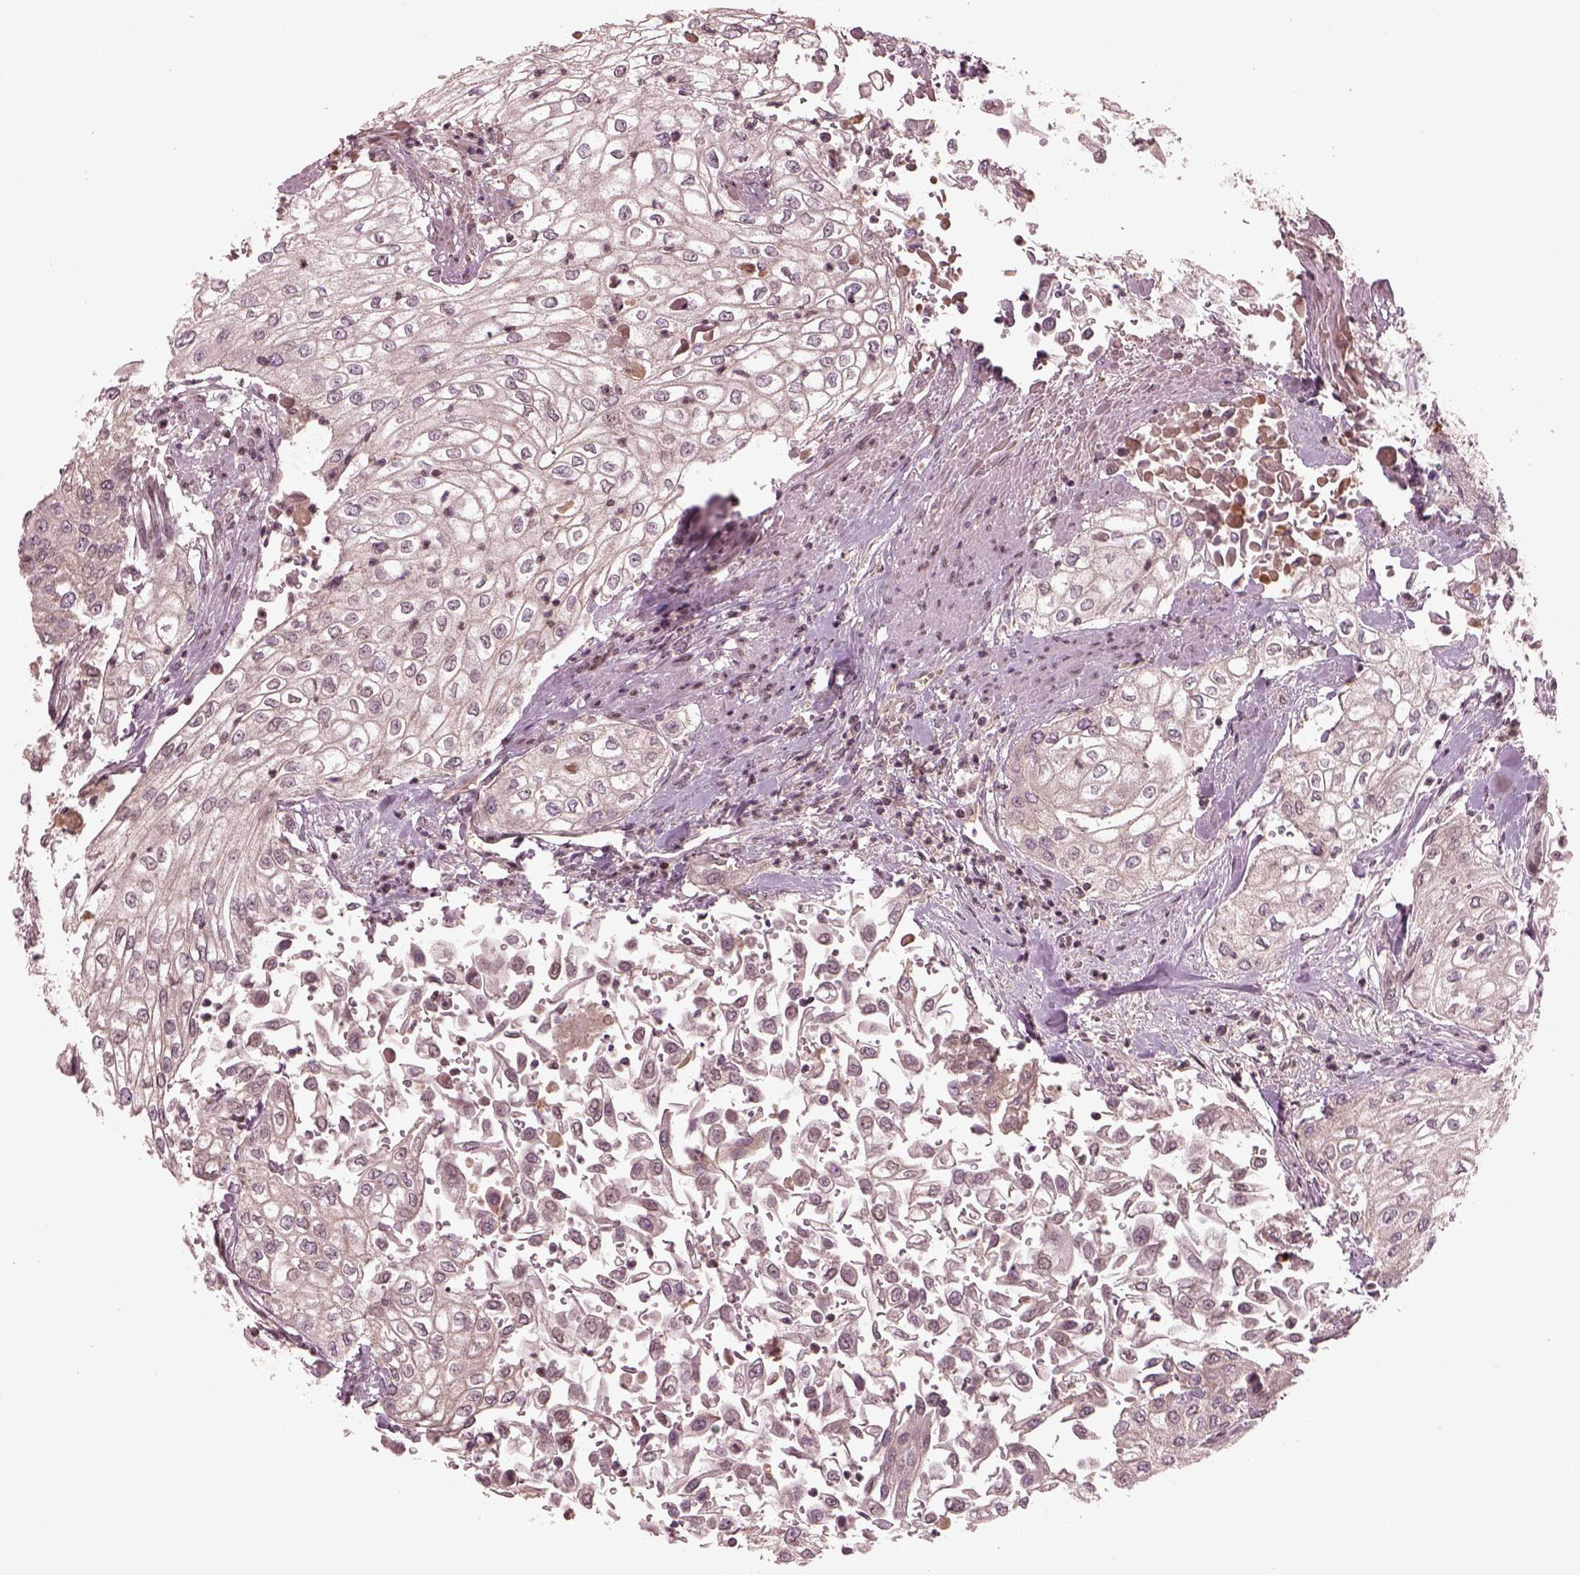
{"staining": {"intensity": "negative", "quantity": "none", "location": "none"}, "tissue": "urothelial cancer", "cell_type": "Tumor cells", "image_type": "cancer", "snomed": [{"axis": "morphology", "description": "Urothelial carcinoma, High grade"}, {"axis": "topography", "description": "Urinary bladder"}], "caption": "Urothelial cancer stained for a protein using immunohistochemistry (IHC) reveals no positivity tumor cells.", "gene": "PTX4", "patient": {"sex": "male", "age": 62}}